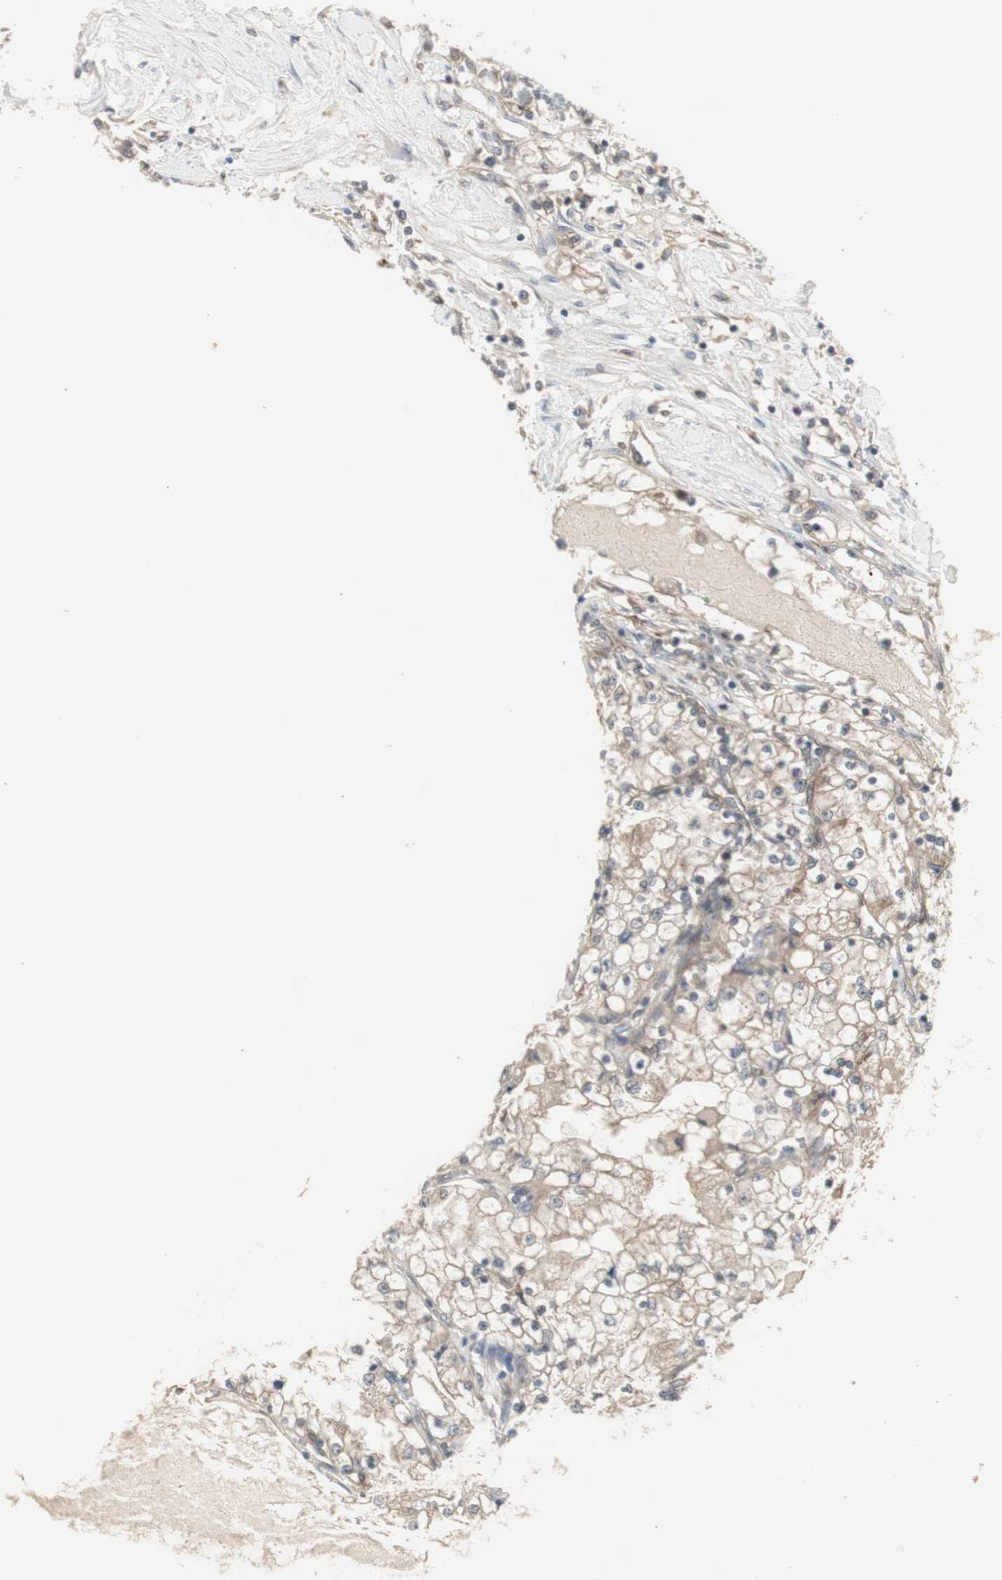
{"staining": {"intensity": "moderate", "quantity": "25%-75%", "location": "cytoplasmic/membranous"}, "tissue": "renal cancer", "cell_type": "Tumor cells", "image_type": "cancer", "snomed": [{"axis": "morphology", "description": "Adenocarcinoma, NOS"}, {"axis": "topography", "description": "Kidney"}], "caption": "IHC staining of renal adenocarcinoma, which displays medium levels of moderate cytoplasmic/membranous staining in approximately 25%-75% of tumor cells indicating moderate cytoplasmic/membranous protein staining. The staining was performed using DAB (brown) for protein detection and nuclei were counterstained in hematoxylin (blue).", "gene": "CHURC1-FNTB", "patient": {"sex": "male", "age": 68}}